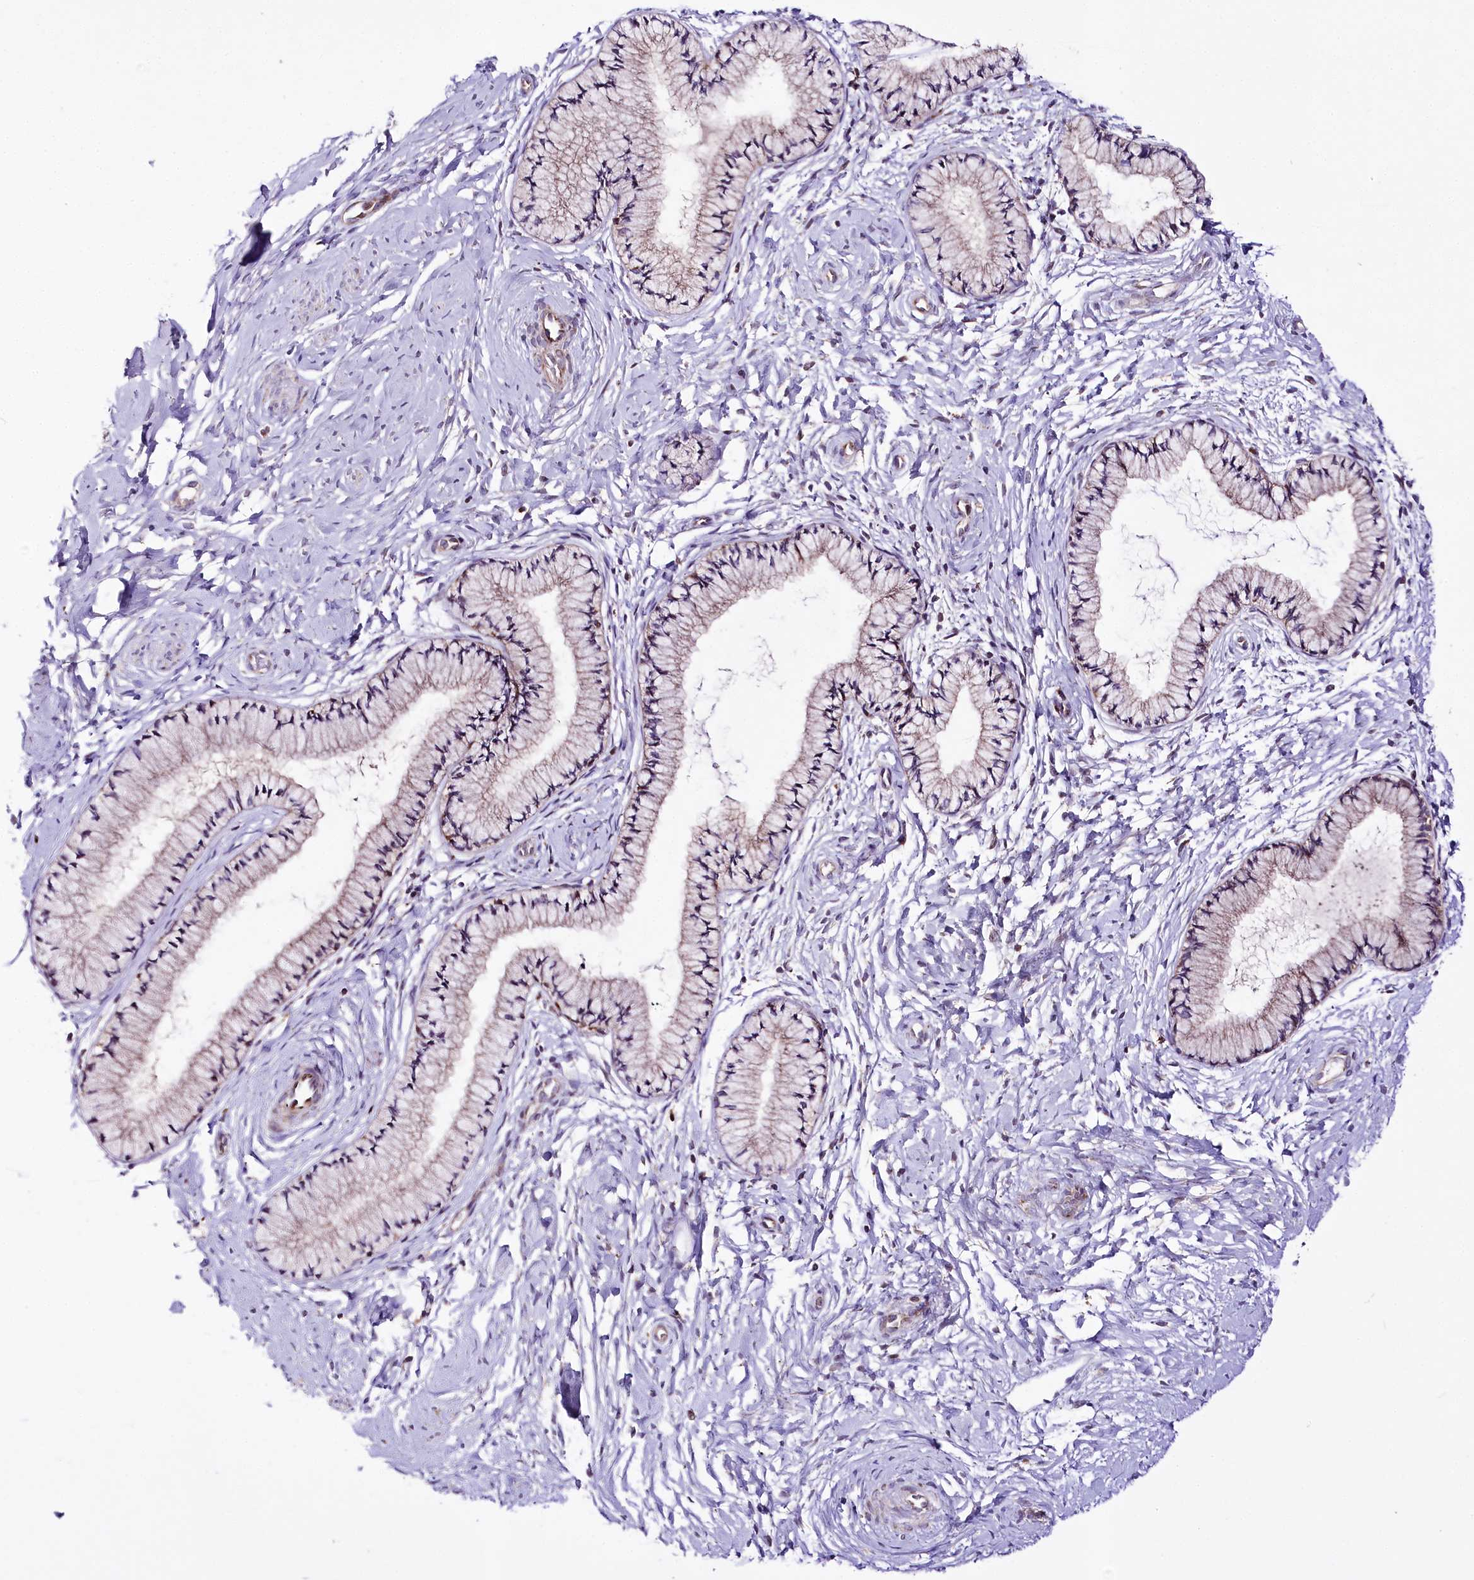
{"staining": {"intensity": "moderate", "quantity": "25%-75%", "location": "cytoplasmic/membranous"}, "tissue": "cervix", "cell_type": "Glandular cells", "image_type": "normal", "snomed": [{"axis": "morphology", "description": "Normal tissue, NOS"}, {"axis": "topography", "description": "Cervix"}], "caption": "Immunohistochemistry (IHC) of unremarkable cervix reveals medium levels of moderate cytoplasmic/membranous positivity in approximately 25%-75% of glandular cells.", "gene": "ATE1", "patient": {"sex": "female", "age": 33}}